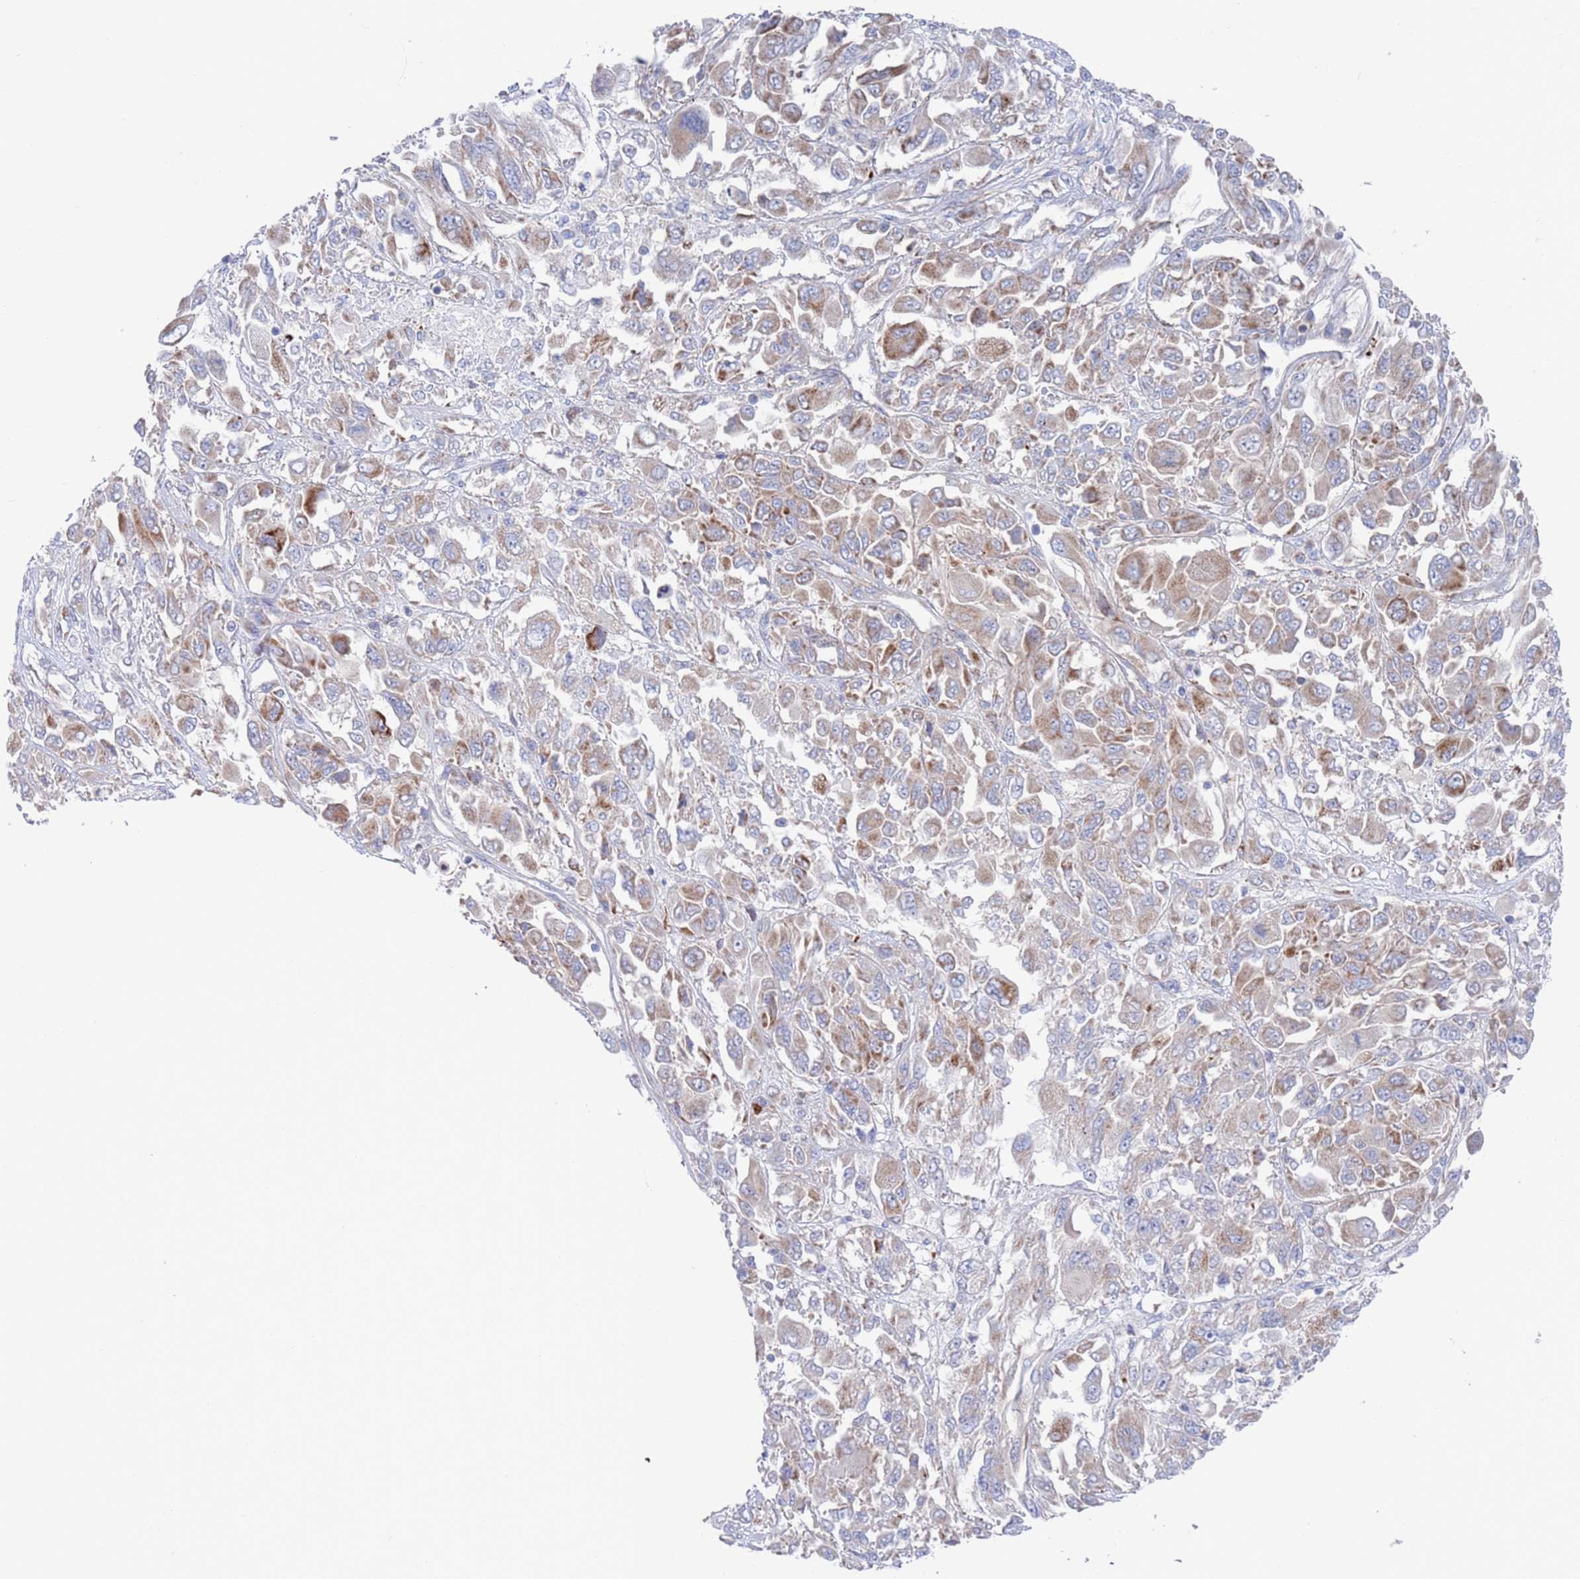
{"staining": {"intensity": "weak", "quantity": "25%-75%", "location": "cytoplasmic/membranous"}, "tissue": "melanoma", "cell_type": "Tumor cells", "image_type": "cancer", "snomed": [{"axis": "morphology", "description": "Malignant melanoma, NOS"}, {"axis": "topography", "description": "Skin"}], "caption": "Malignant melanoma stained for a protein (brown) exhibits weak cytoplasmic/membranous positive positivity in about 25%-75% of tumor cells.", "gene": "CHCHD6", "patient": {"sex": "female", "age": 91}}